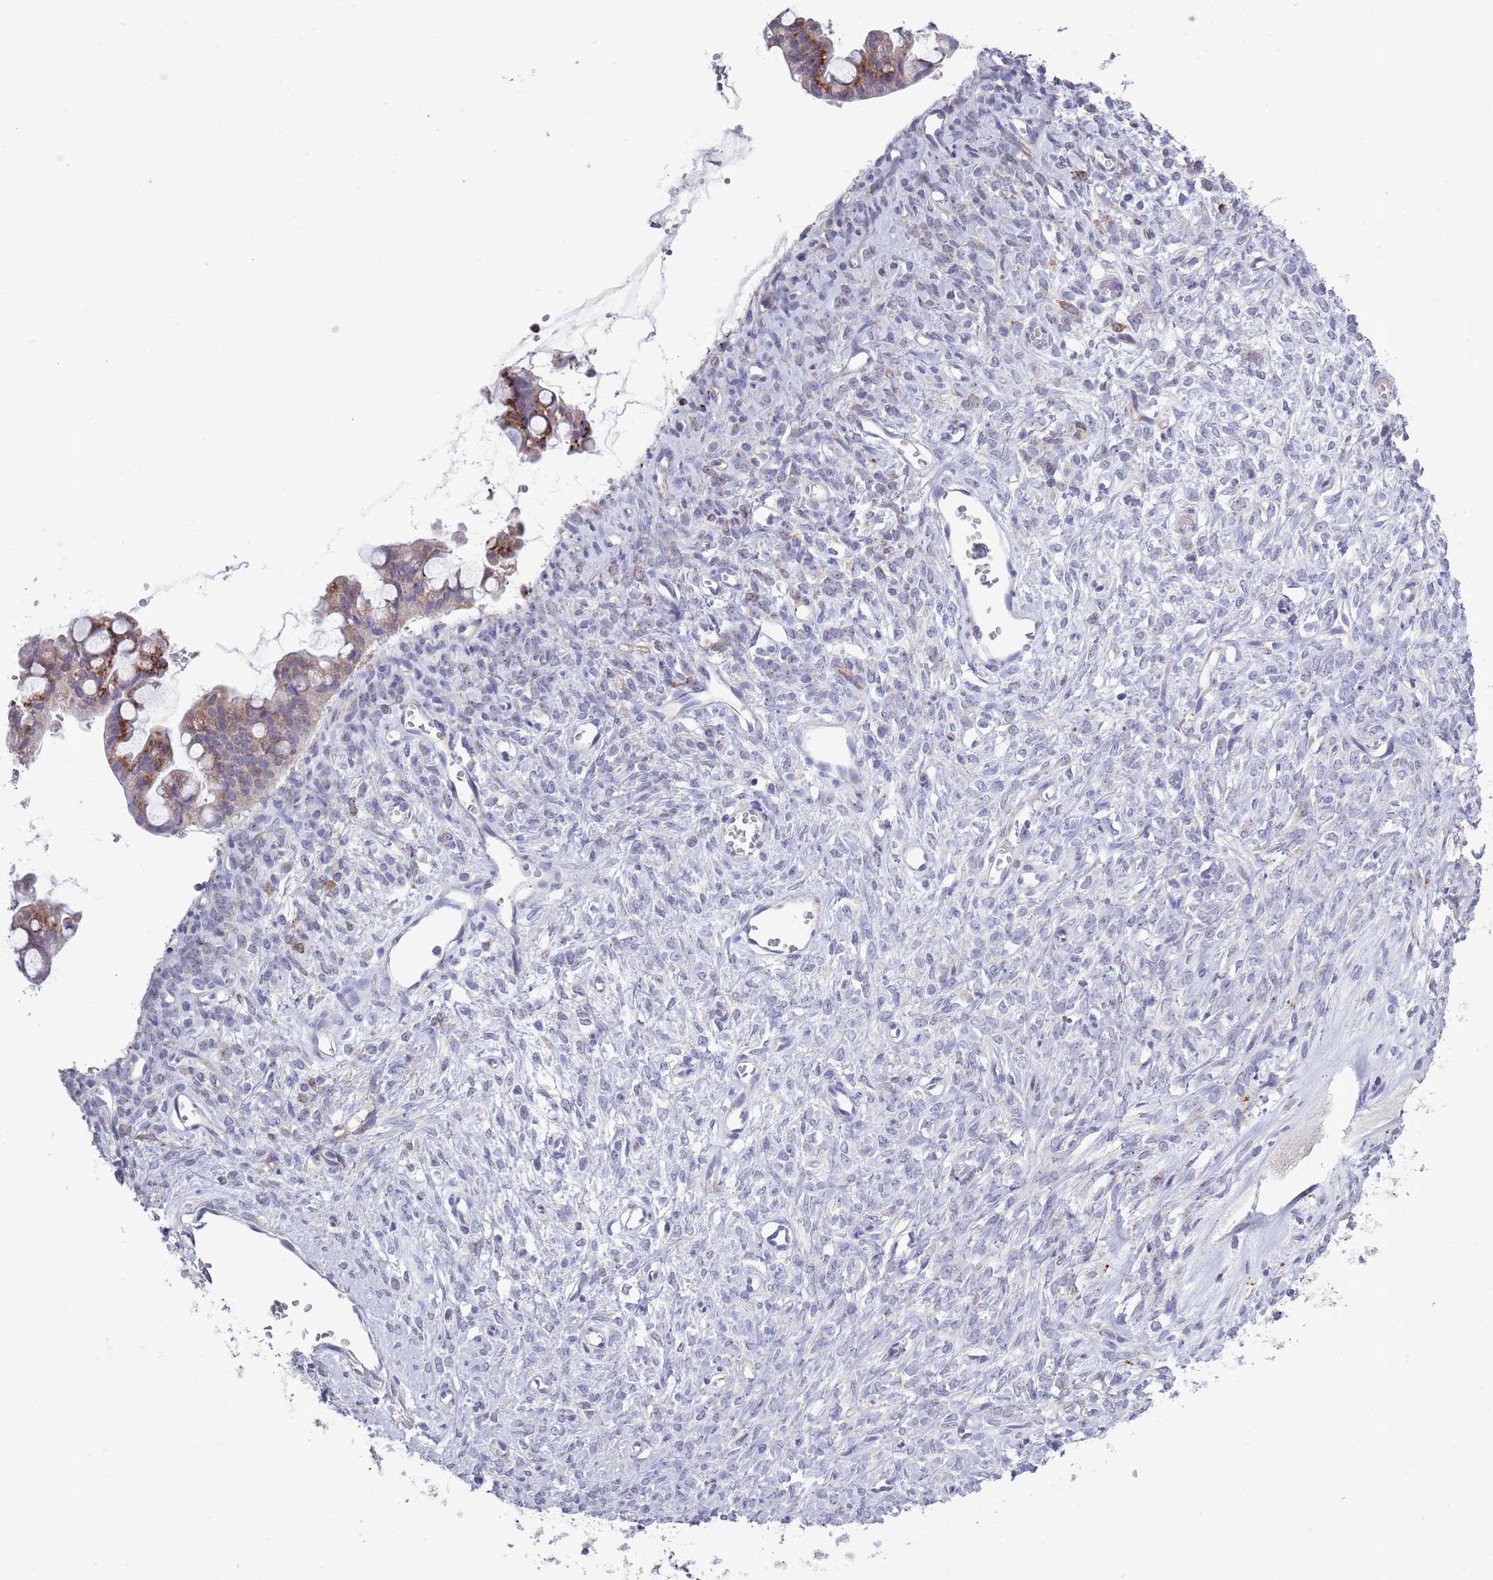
{"staining": {"intensity": "moderate", "quantity": "25%-75%", "location": "cytoplasmic/membranous"}, "tissue": "ovarian cancer", "cell_type": "Tumor cells", "image_type": "cancer", "snomed": [{"axis": "morphology", "description": "Cystadenocarcinoma, mucinous, NOS"}, {"axis": "topography", "description": "Ovary"}], "caption": "IHC histopathology image of human mucinous cystadenocarcinoma (ovarian) stained for a protein (brown), which shows medium levels of moderate cytoplasmic/membranous expression in about 25%-75% of tumor cells.", "gene": "ACSBG1", "patient": {"sex": "female", "age": 73}}